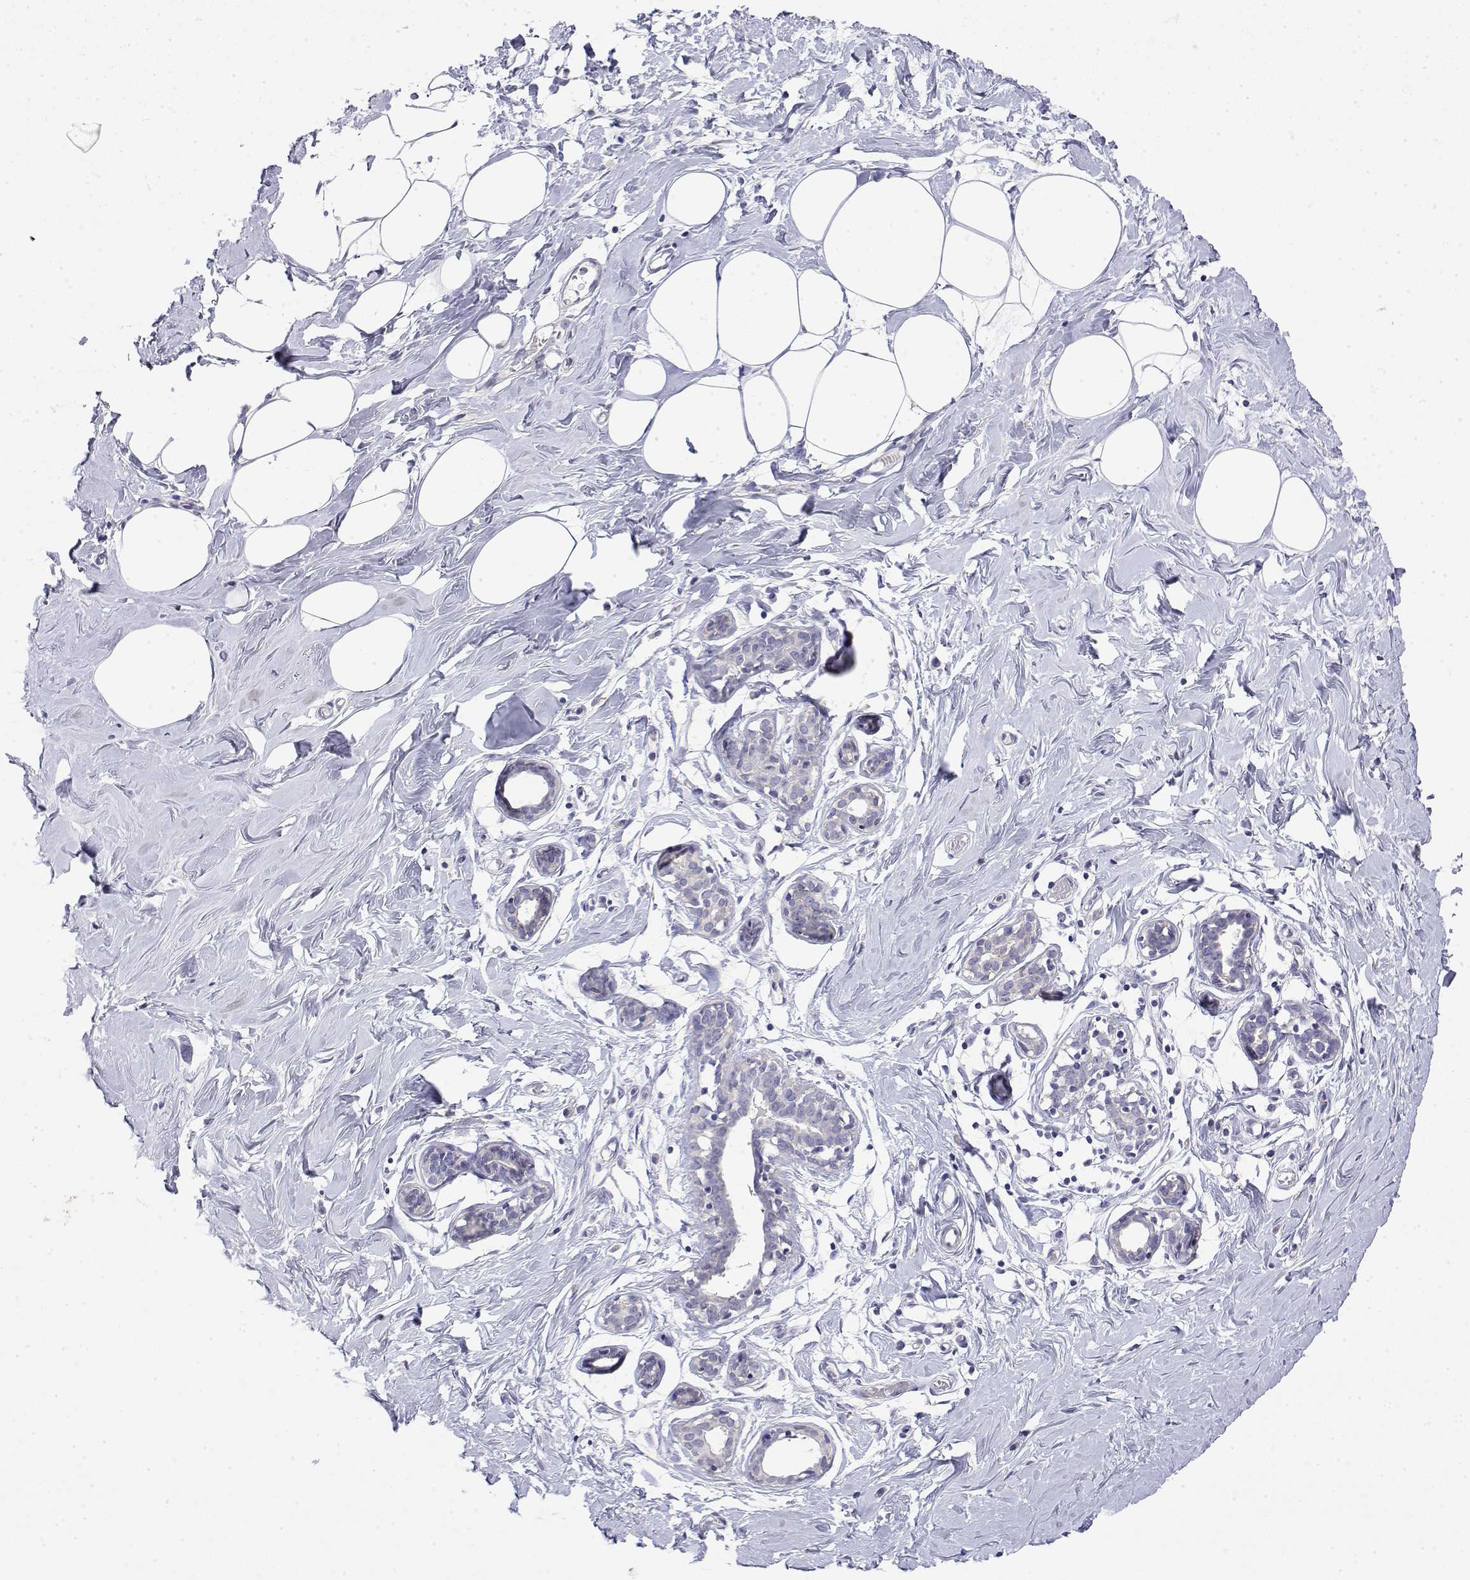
{"staining": {"intensity": "negative", "quantity": "none", "location": "none"}, "tissue": "breast", "cell_type": "Adipocytes", "image_type": "normal", "snomed": [{"axis": "morphology", "description": "Normal tissue, NOS"}, {"axis": "topography", "description": "Breast"}], "caption": "Immunohistochemical staining of benign human breast displays no significant positivity in adipocytes. (DAB immunohistochemistry visualized using brightfield microscopy, high magnification).", "gene": "LY6D", "patient": {"sex": "female", "age": 27}}